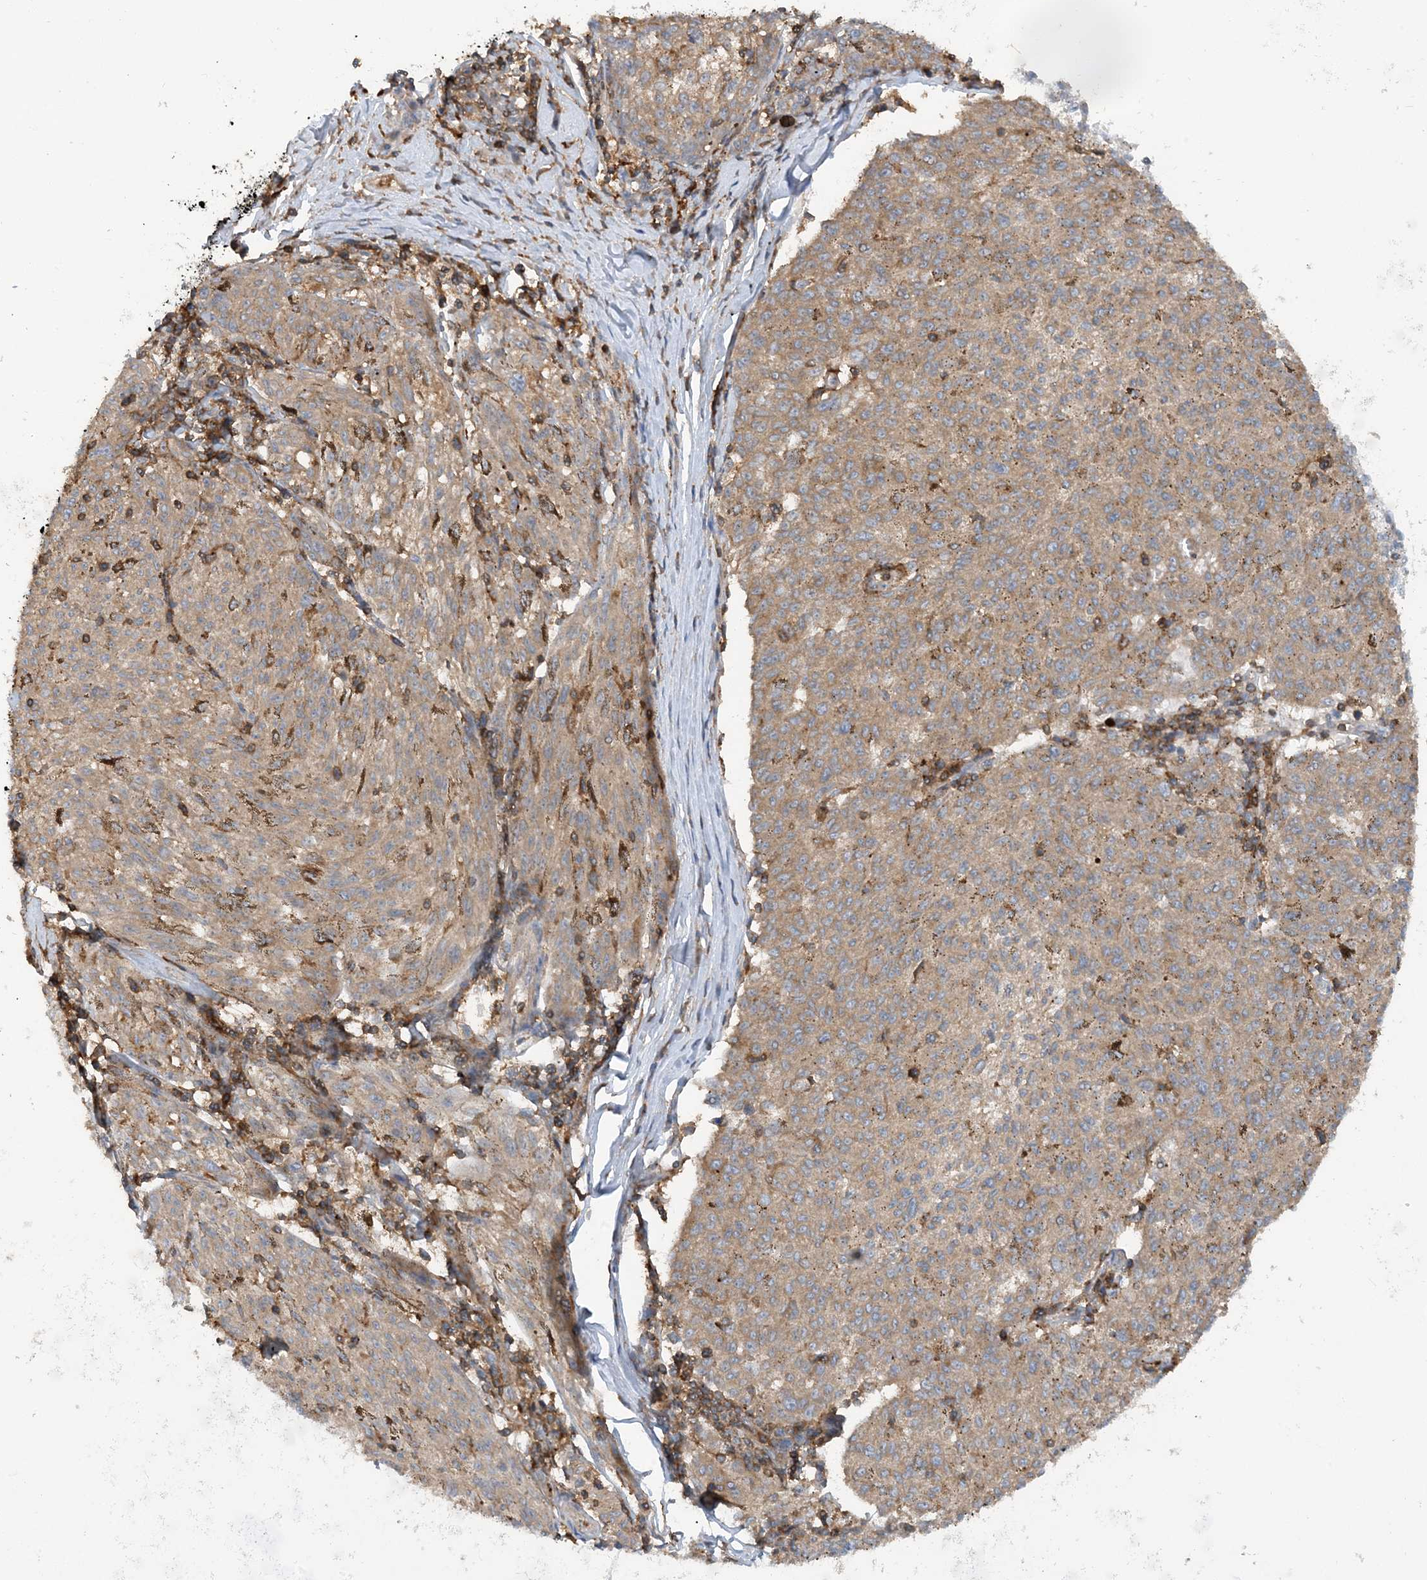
{"staining": {"intensity": "moderate", "quantity": ">75%", "location": "cytoplasmic/membranous"}, "tissue": "melanoma", "cell_type": "Tumor cells", "image_type": "cancer", "snomed": [{"axis": "morphology", "description": "Malignant melanoma, NOS"}, {"axis": "topography", "description": "Skin"}], "caption": "An IHC micrograph of tumor tissue is shown. Protein staining in brown labels moderate cytoplasmic/membranous positivity in malignant melanoma within tumor cells.", "gene": "SFMBT2", "patient": {"sex": "female", "age": 72}}